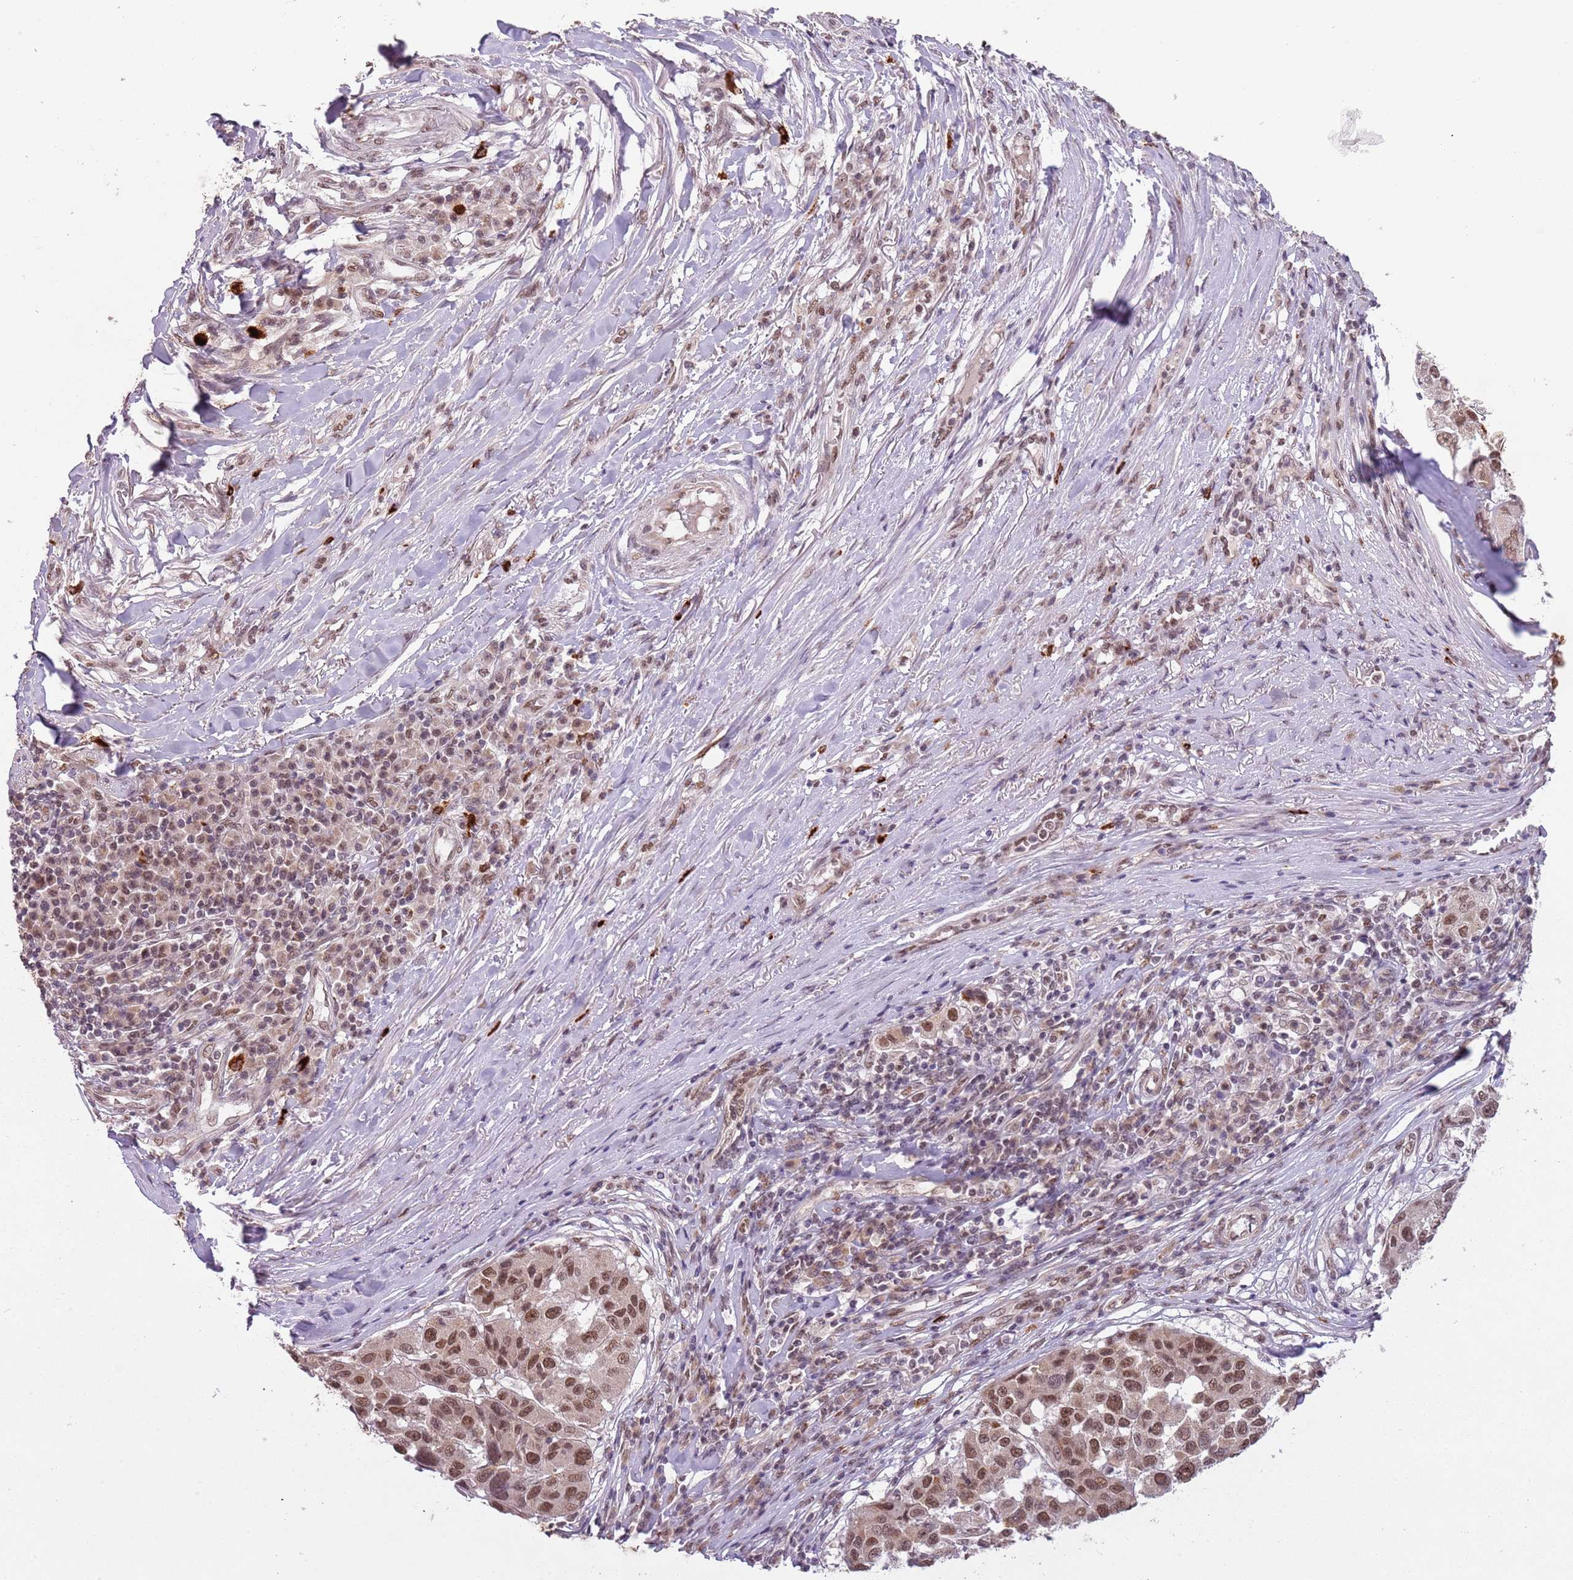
{"staining": {"intensity": "moderate", "quantity": ">75%", "location": "nuclear"}, "tissue": "melanoma", "cell_type": "Tumor cells", "image_type": "cancer", "snomed": [{"axis": "morphology", "description": "Malignant melanoma, NOS"}, {"axis": "topography", "description": "Skin"}], "caption": "DAB immunohistochemical staining of melanoma displays moderate nuclear protein positivity in about >75% of tumor cells. (DAB = brown stain, brightfield microscopy at high magnification).", "gene": "FAM120AOS", "patient": {"sex": "female", "age": 66}}